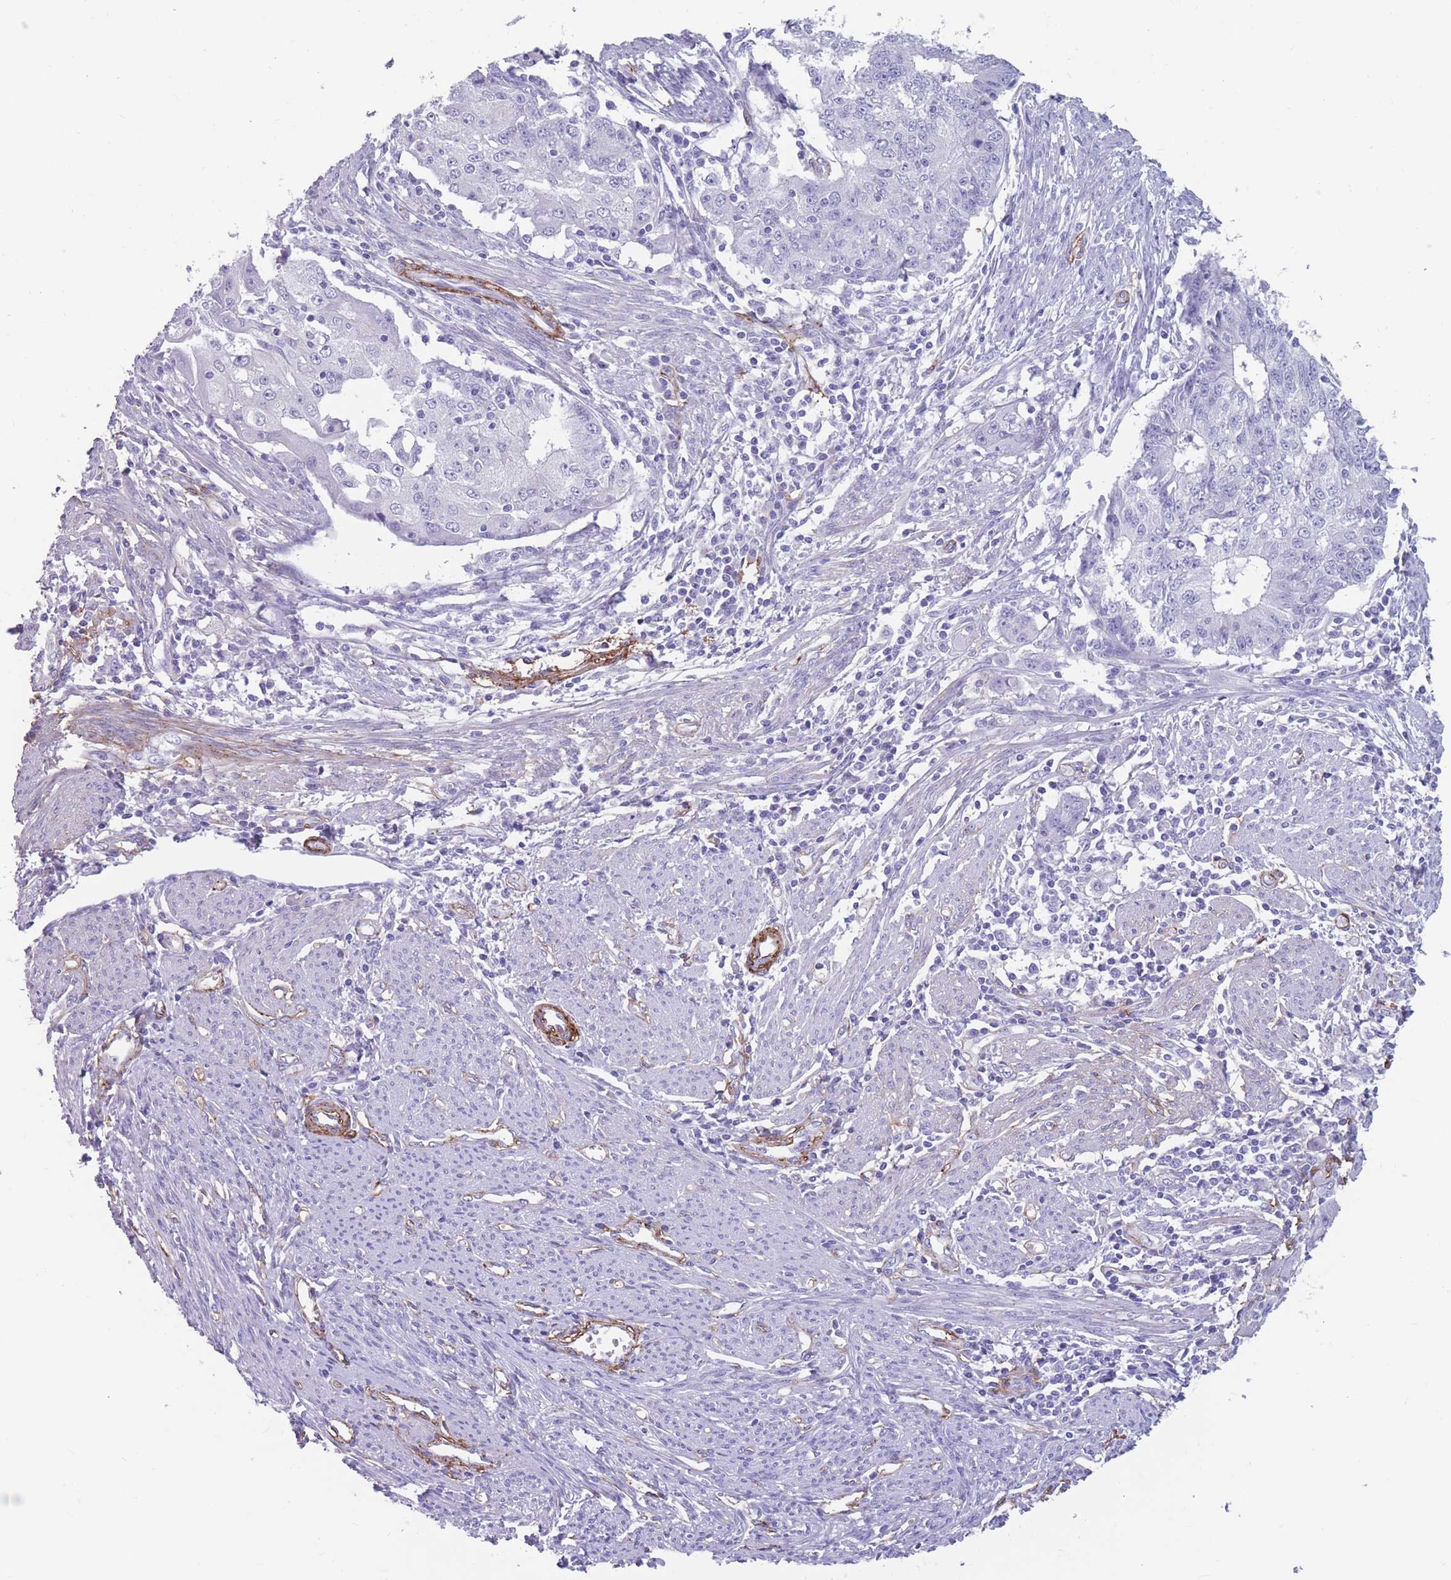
{"staining": {"intensity": "negative", "quantity": "none", "location": "none"}, "tissue": "endometrial cancer", "cell_type": "Tumor cells", "image_type": "cancer", "snomed": [{"axis": "morphology", "description": "Adenocarcinoma, NOS"}, {"axis": "topography", "description": "Endometrium"}], "caption": "This is an immunohistochemistry (IHC) histopathology image of human endometrial adenocarcinoma. There is no expression in tumor cells.", "gene": "DPYD", "patient": {"sex": "female", "age": 56}}